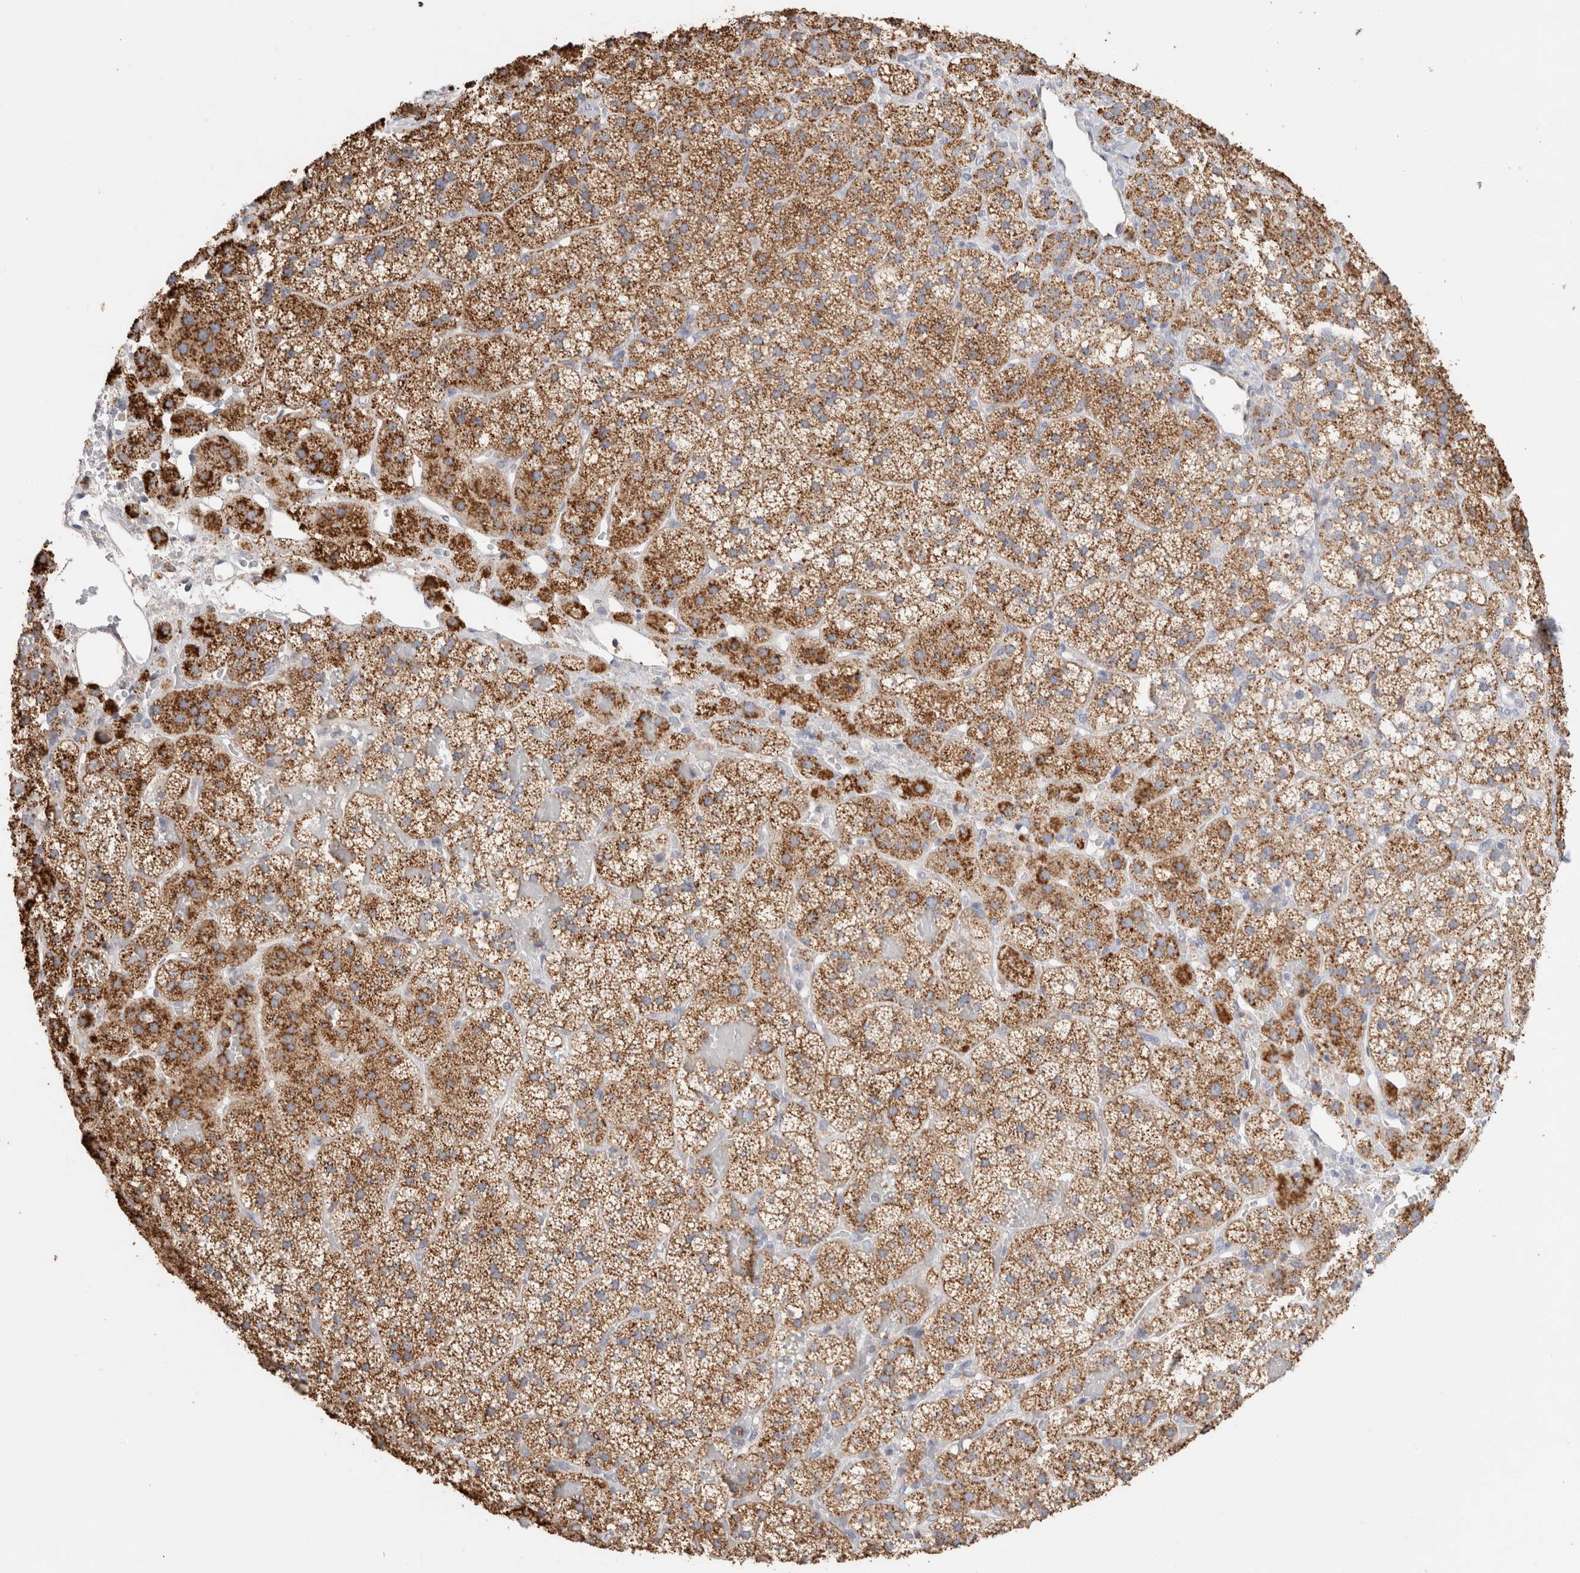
{"staining": {"intensity": "strong", "quantity": ">75%", "location": "cytoplasmic/membranous"}, "tissue": "adrenal gland", "cell_type": "Glandular cells", "image_type": "normal", "snomed": [{"axis": "morphology", "description": "Normal tissue, NOS"}, {"axis": "topography", "description": "Adrenal gland"}], "caption": "About >75% of glandular cells in normal adrenal gland display strong cytoplasmic/membranous protein positivity as visualized by brown immunohistochemical staining.", "gene": "GNS", "patient": {"sex": "female", "age": 44}}